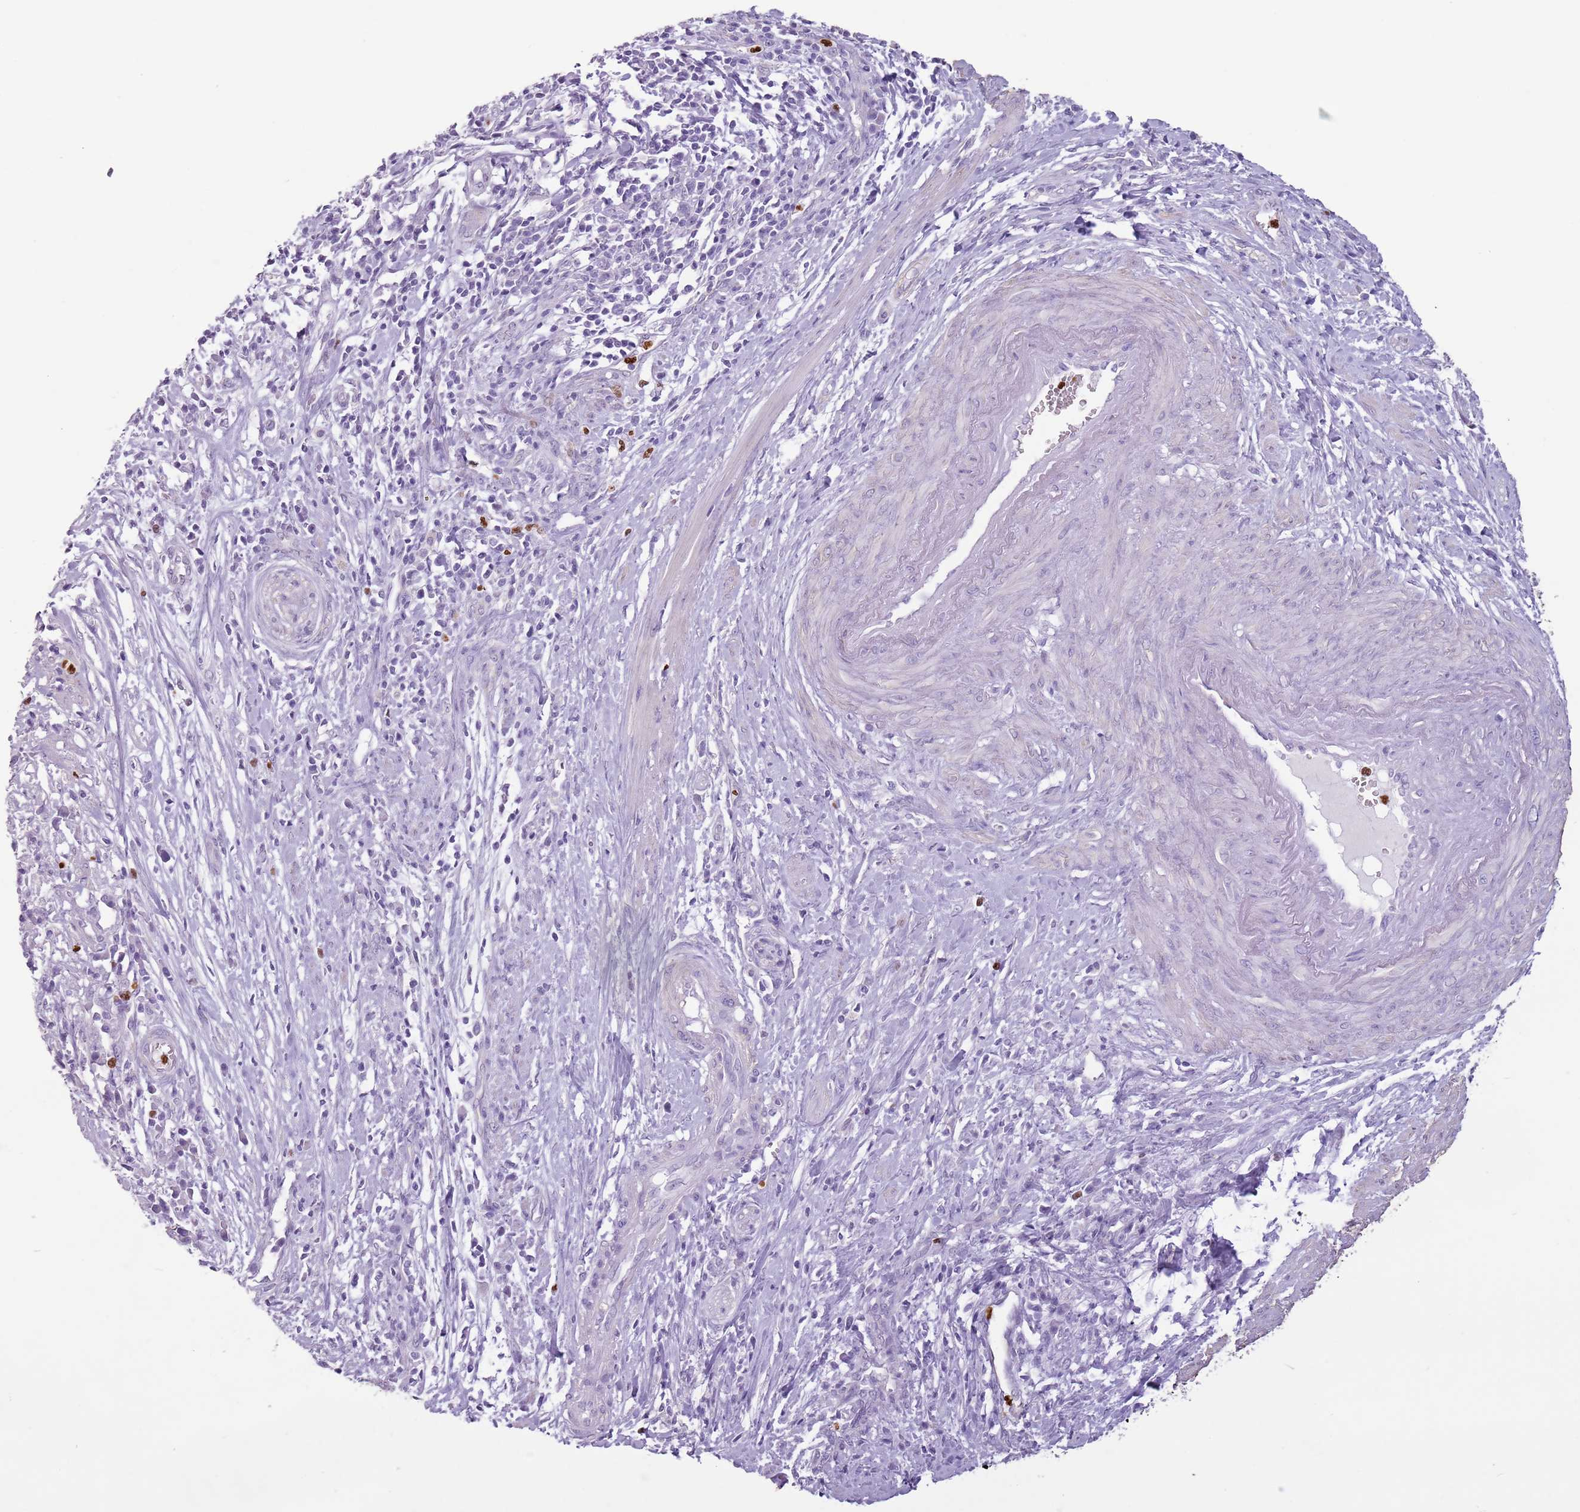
{"staining": {"intensity": "negative", "quantity": "none", "location": "none"}, "tissue": "cervical cancer", "cell_type": "Tumor cells", "image_type": "cancer", "snomed": [{"axis": "morphology", "description": "Squamous cell carcinoma, NOS"}, {"axis": "topography", "description": "Cervix"}], "caption": "IHC micrograph of human cervical cancer stained for a protein (brown), which shows no expression in tumor cells.", "gene": "CELF6", "patient": {"sex": "female", "age": 39}}